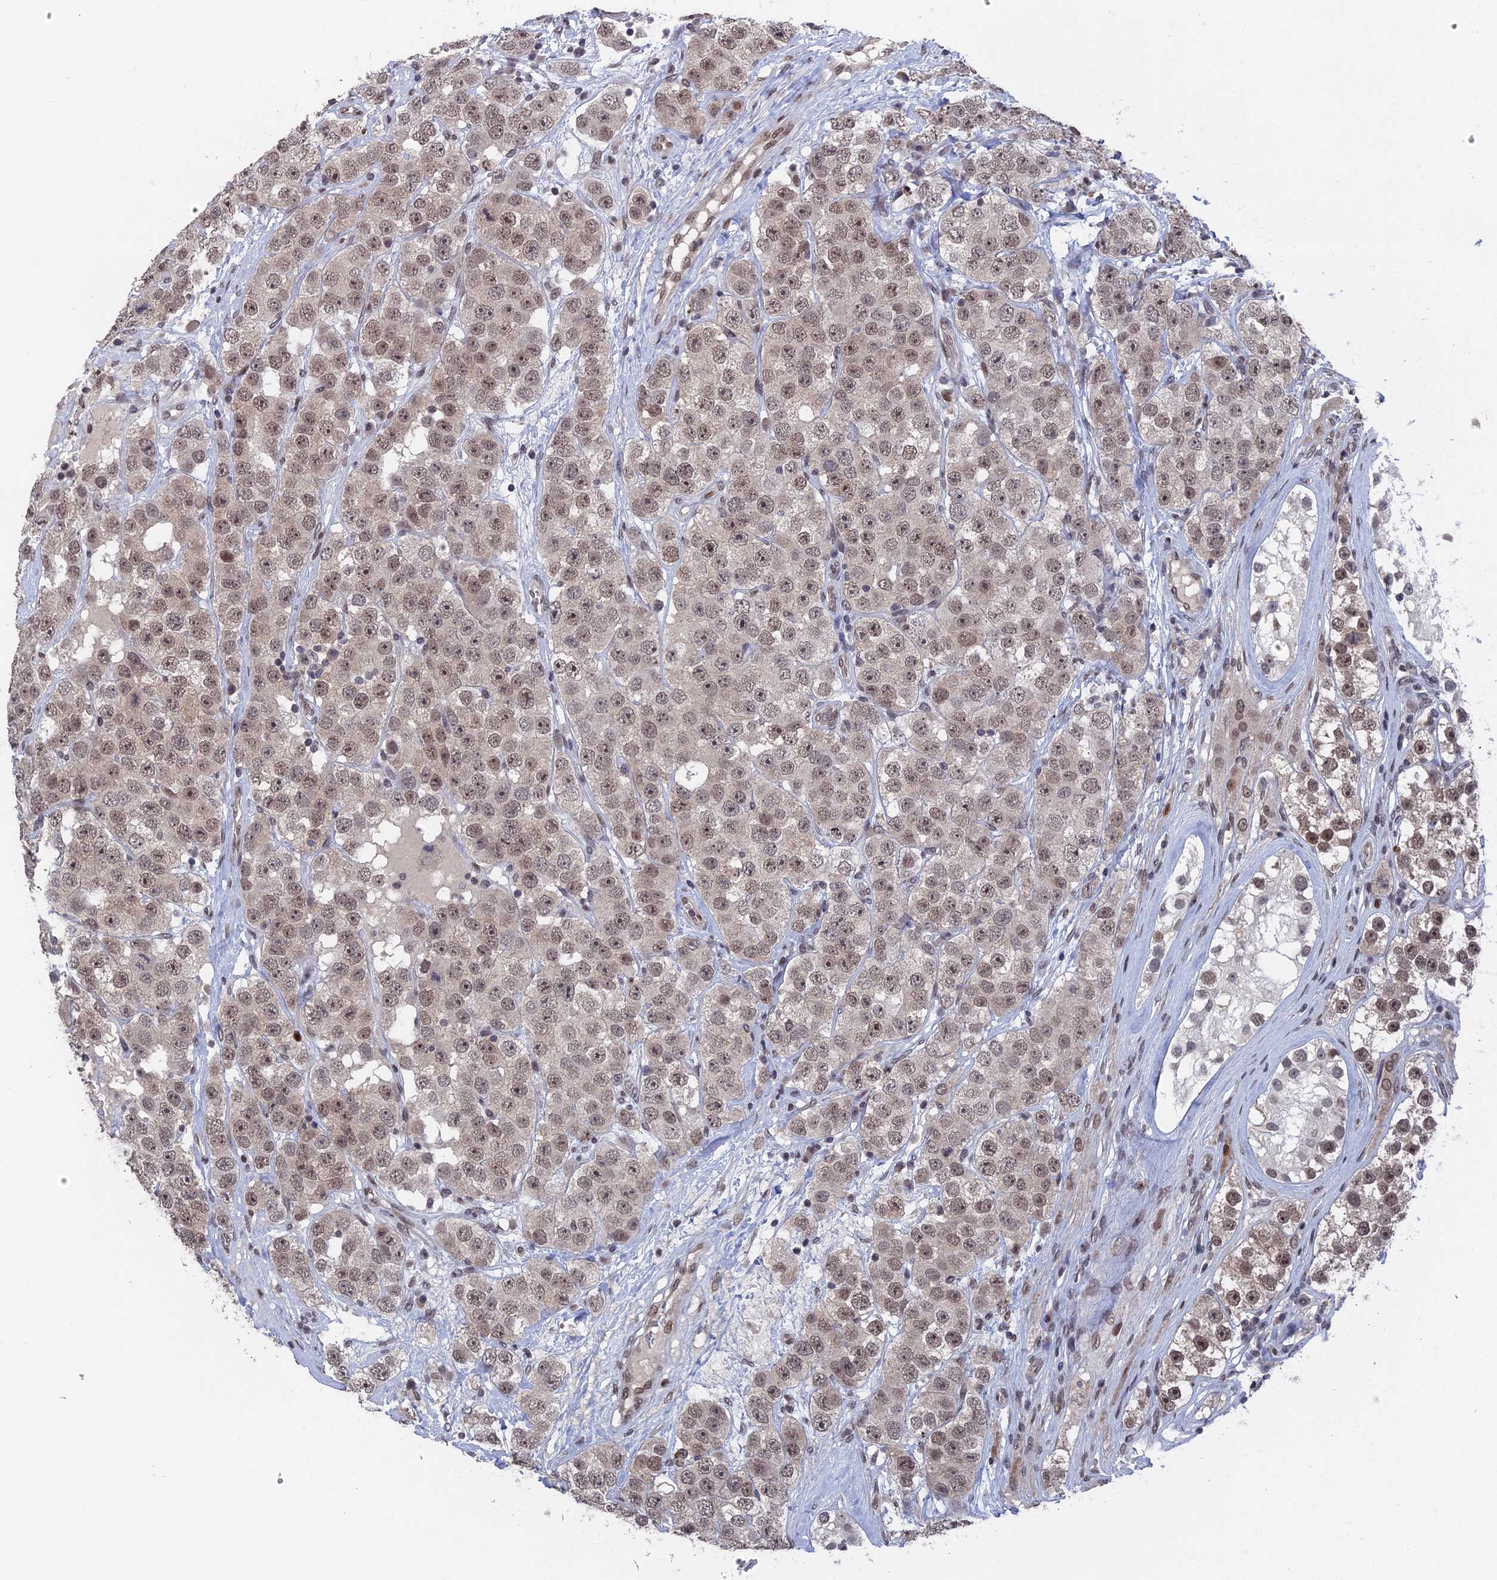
{"staining": {"intensity": "weak", "quantity": ">75%", "location": "nuclear"}, "tissue": "testis cancer", "cell_type": "Tumor cells", "image_type": "cancer", "snomed": [{"axis": "morphology", "description": "Seminoma, NOS"}, {"axis": "topography", "description": "Testis"}], "caption": "Immunohistochemistry (IHC) photomicrograph of testis cancer stained for a protein (brown), which shows low levels of weak nuclear positivity in about >75% of tumor cells.", "gene": "NR2C2AP", "patient": {"sex": "male", "age": 28}}